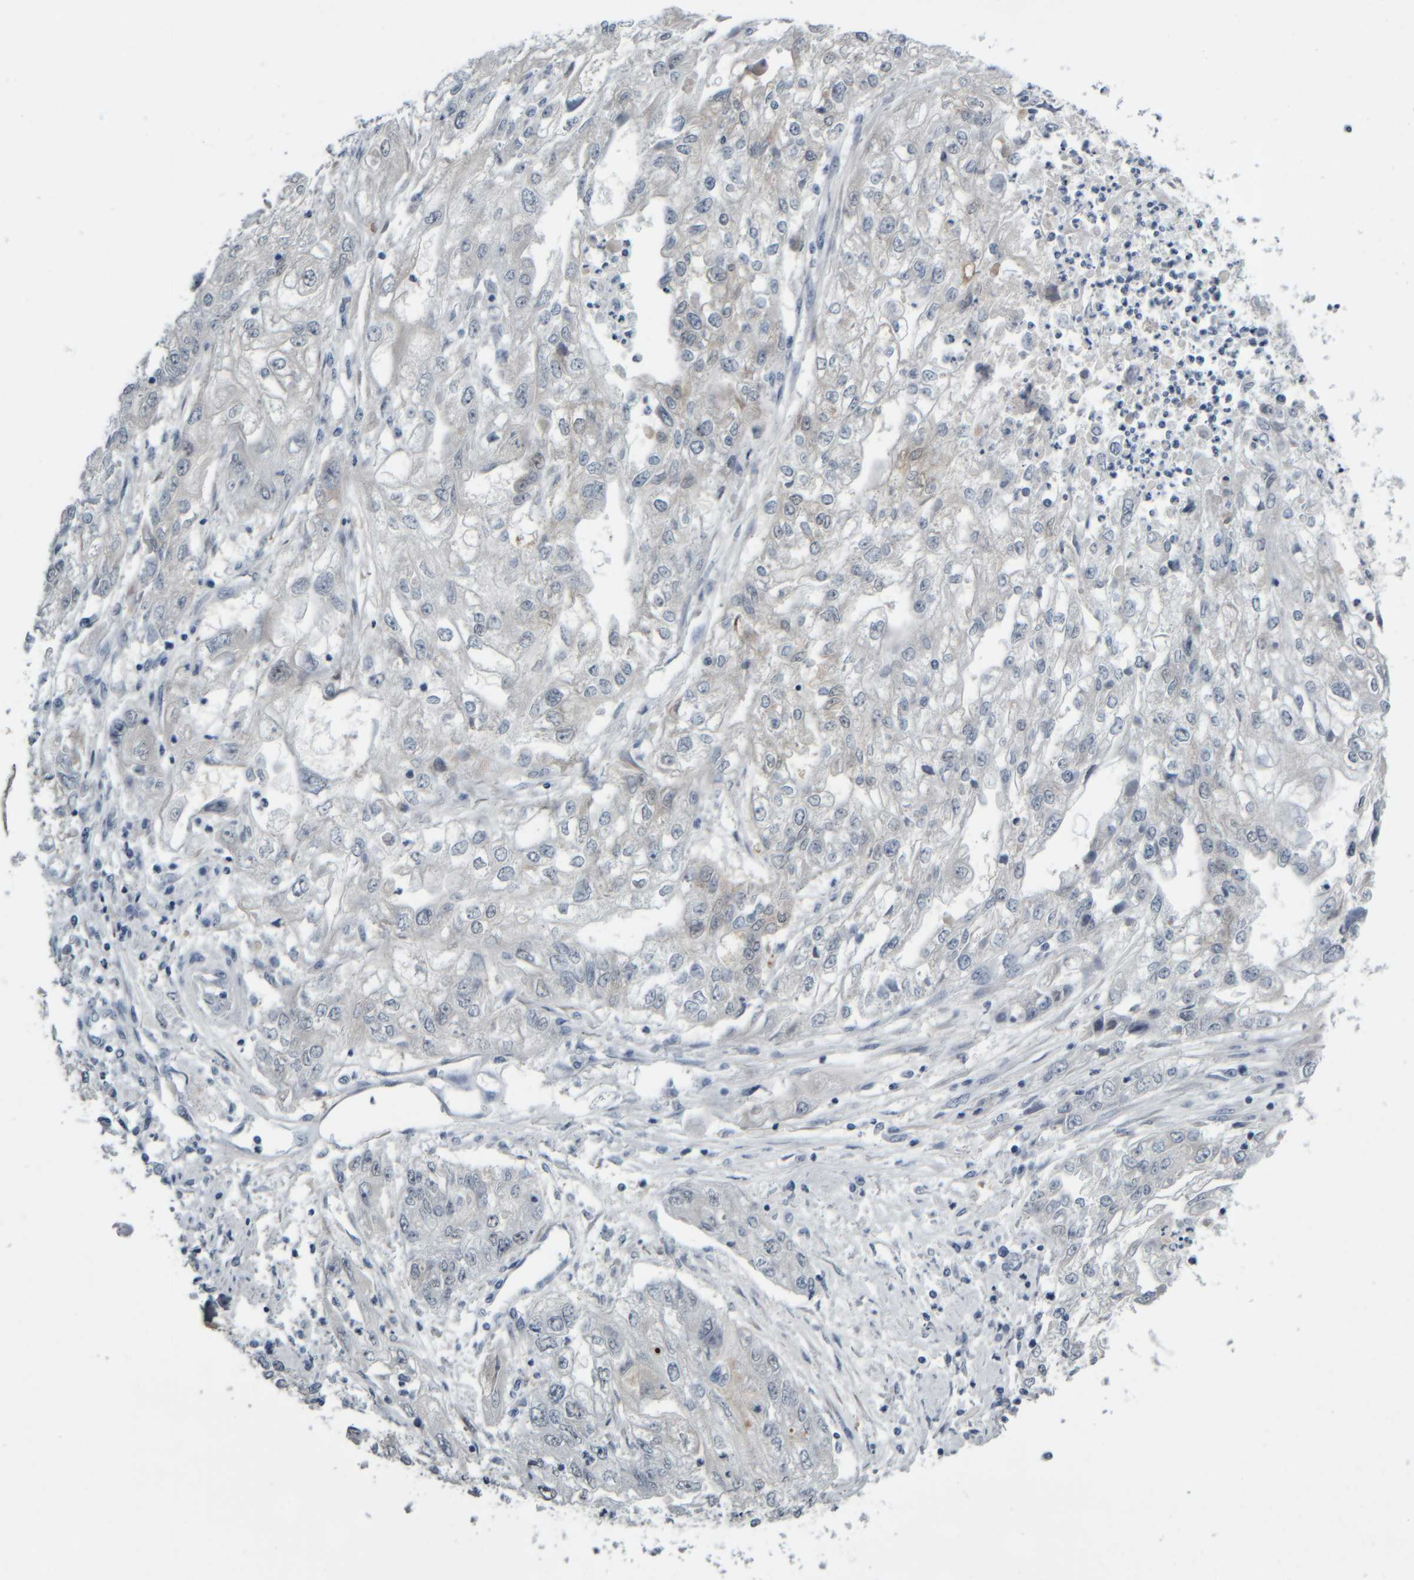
{"staining": {"intensity": "negative", "quantity": "none", "location": "none"}, "tissue": "endometrial cancer", "cell_type": "Tumor cells", "image_type": "cancer", "snomed": [{"axis": "morphology", "description": "Adenocarcinoma, NOS"}, {"axis": "topography", "description": "Endometrium"}], "caption": "This image is of adenocarcinoma (endometrial) stained with immunohistochemistry (IHC) to label a protein in brown with the nuclei are counter-stained blue. There is no staining in tumor cells.", "gene": "COL14A1", "patient": {"sex": "female", "age": 49}}